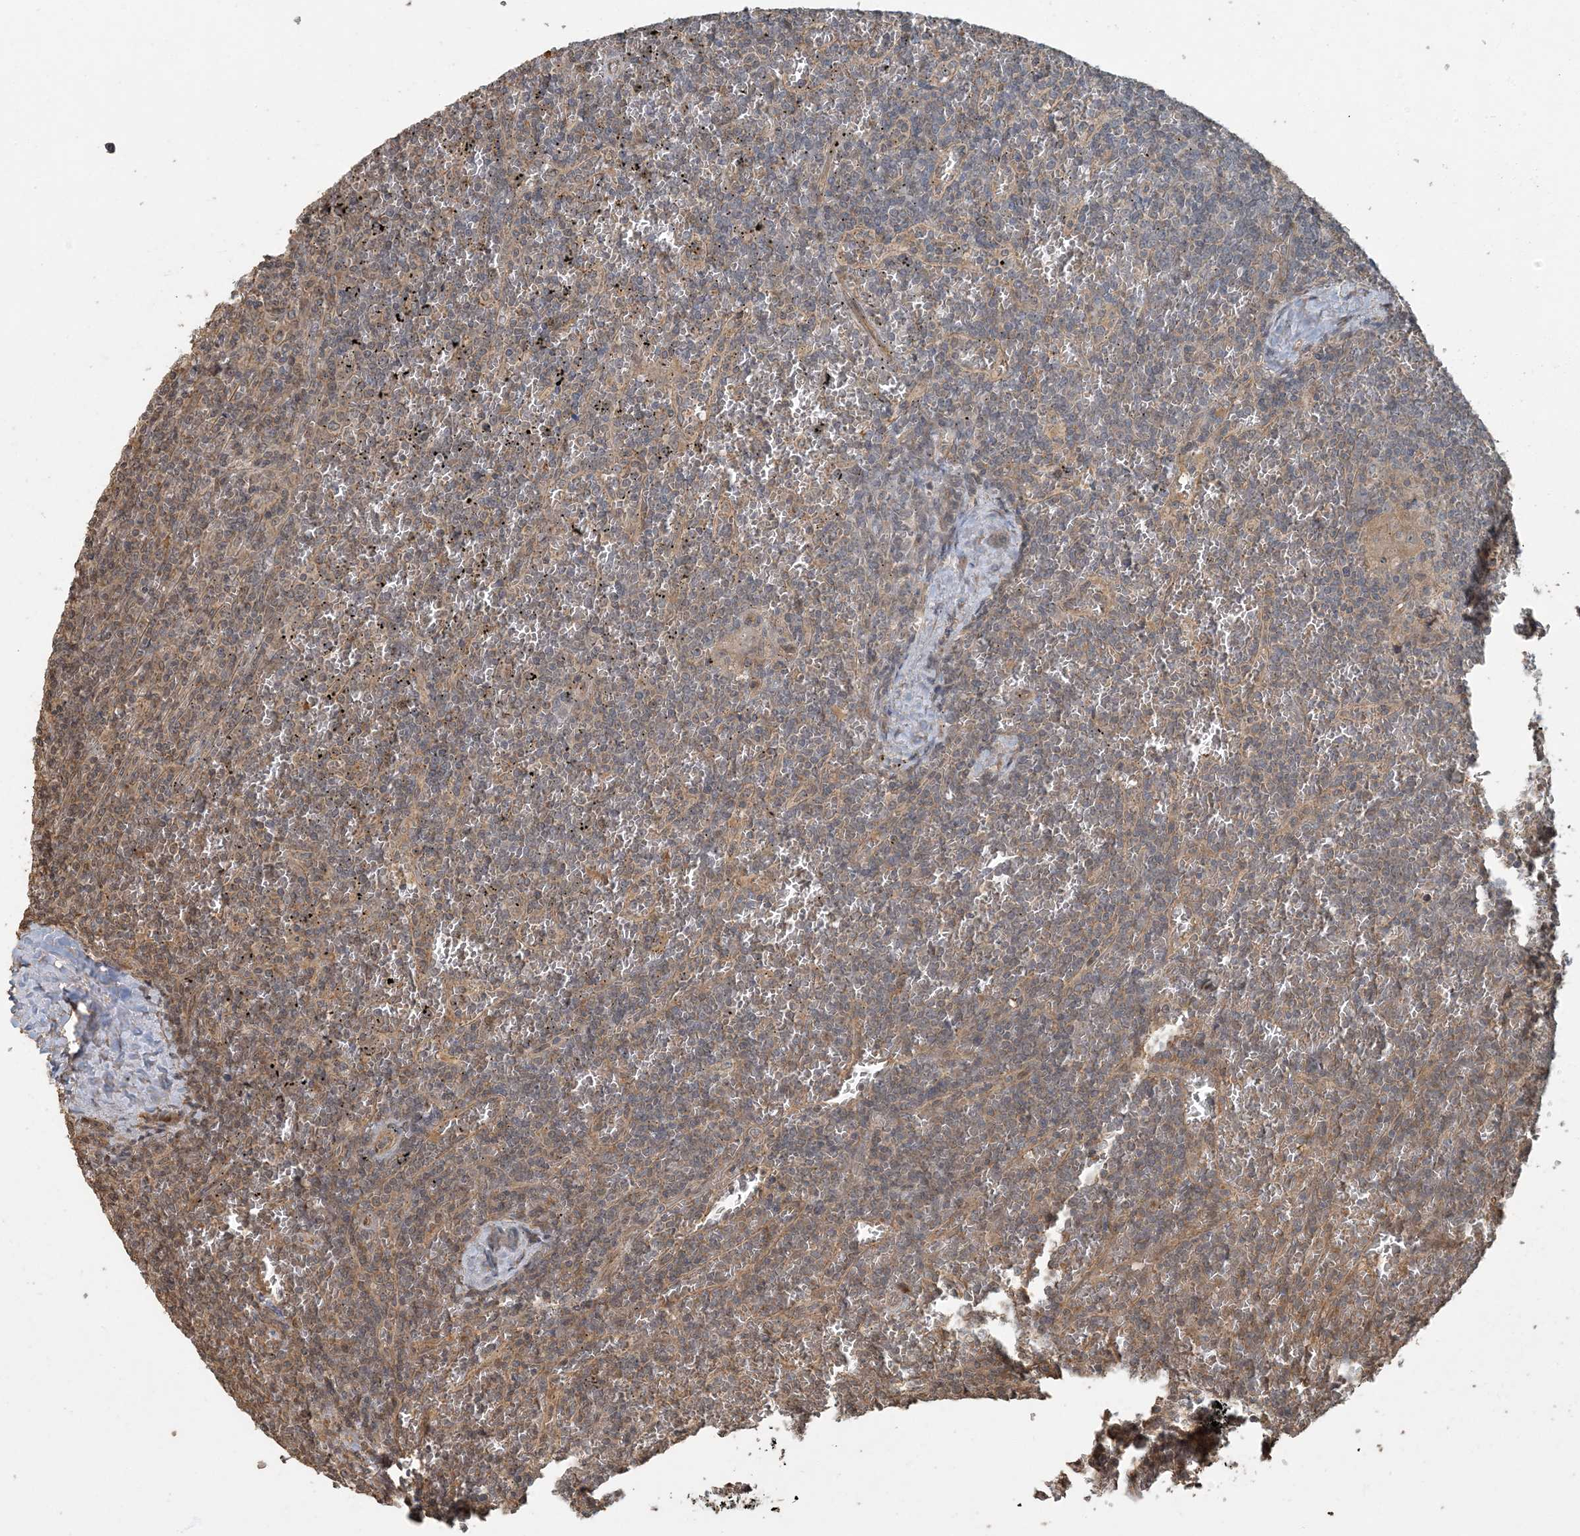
{"staining": {"intensity": "weak", "quantity": "<25%", "location": "cytoplasmic/membranous"}, "tissue": "lymphoma", "cell_type": "Tumor cells", "image_type": "cancer", "snomed": [{"axis": "morphology", "description": "Malignant lymphoma, non-Hodgkin's type, Low grade"}, {"axis": "topography", "description": "Spleen"}], "caption": "Tumor cells are negative for brown protein staining in low-grade malignant lymphoma, non-Hodgkin's type.", "gene": "AK9", "patient": {"sex": "female", "age": 19}}